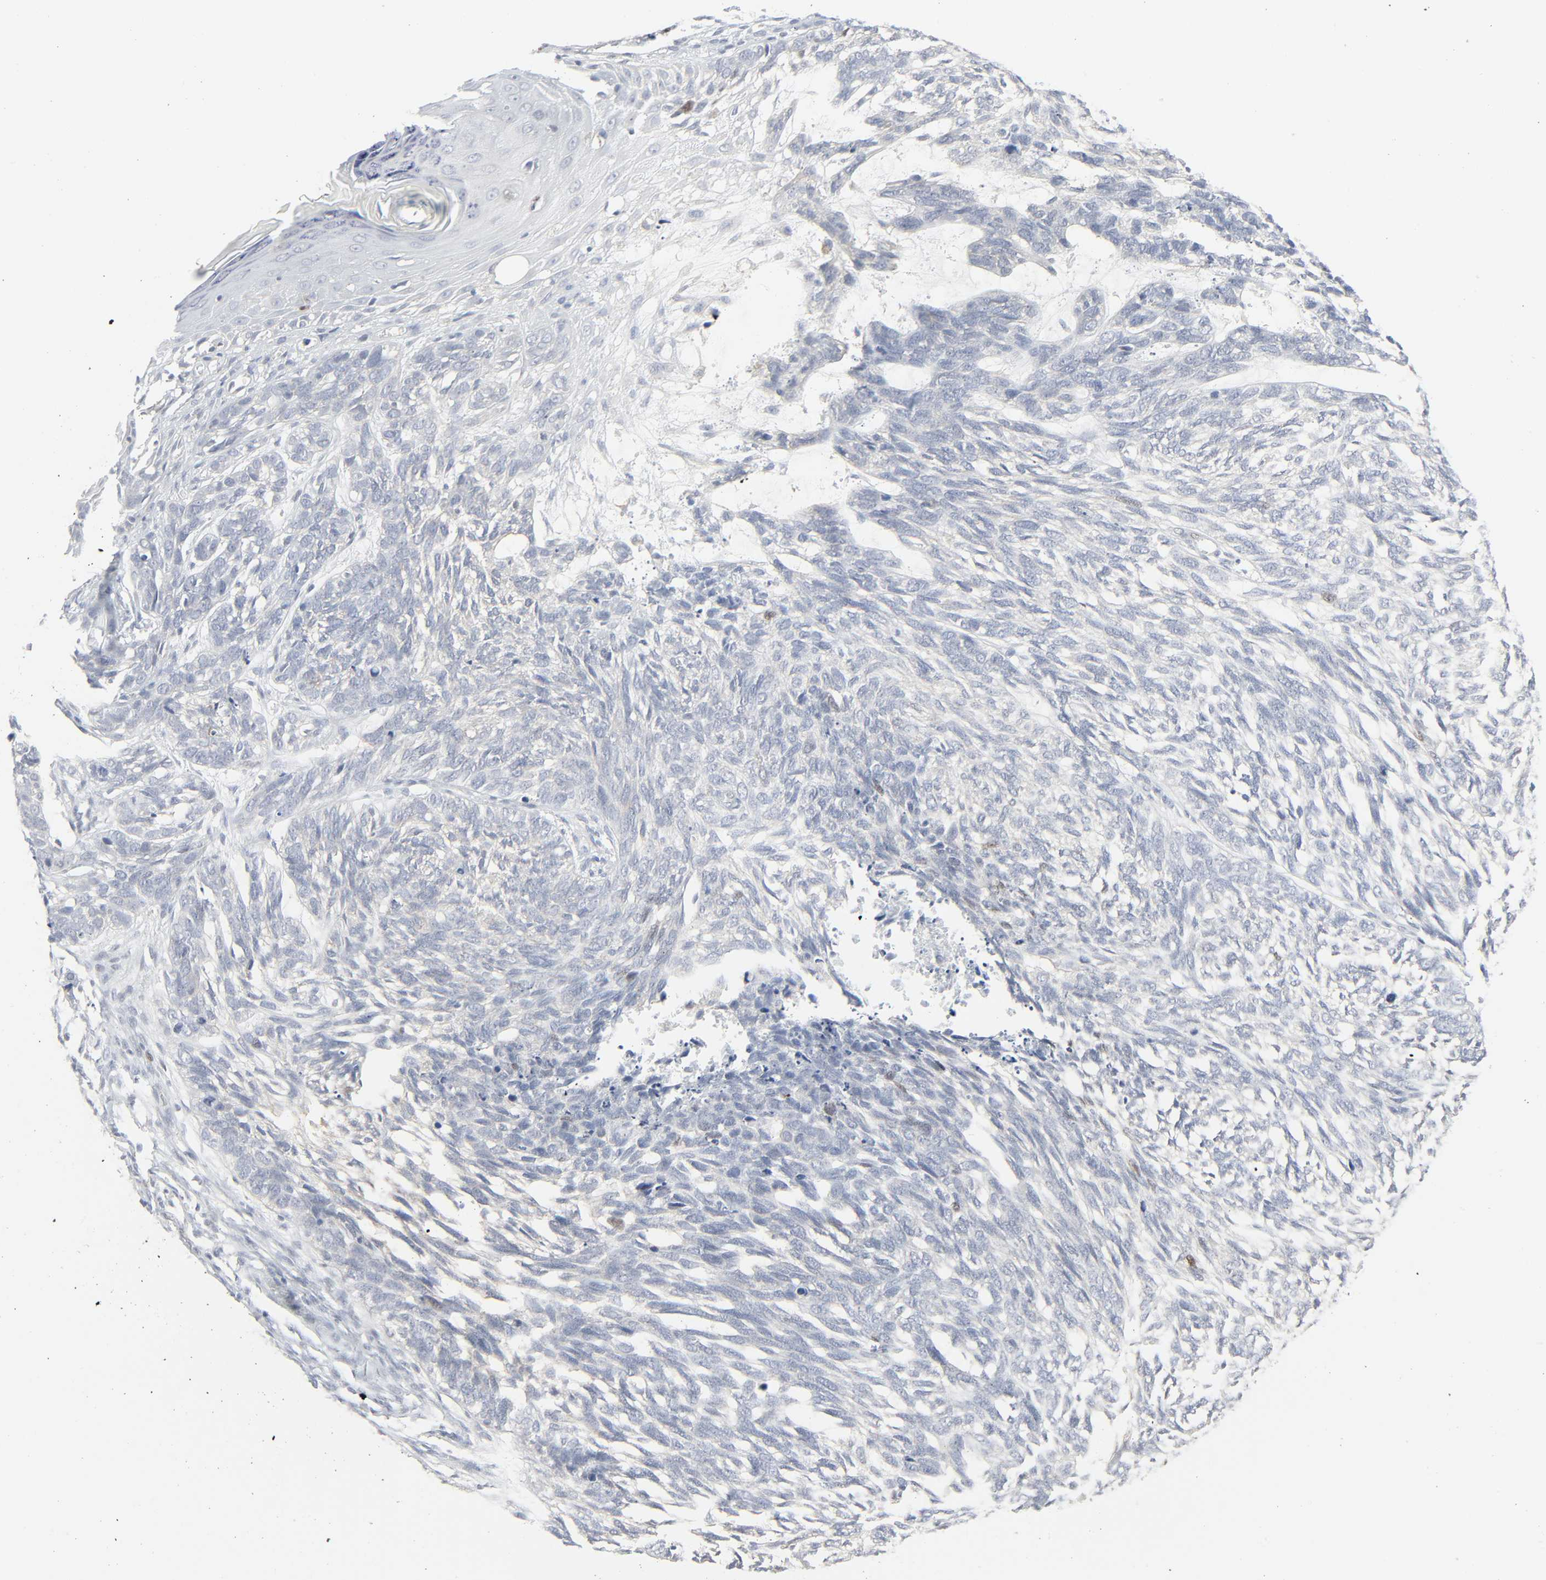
{"staining": {"intensity": "negative", "quantity": "none", "location": "none"}, "tissue": "skin cancer", "cell_type": "Tumor cells", "image_type": "cancer", "snomed": [{"axis": "morphology", "description": "Basal cell carcinoma"}, {"axis": "topography", "description": "Skin"}], "caption": "Human skin cancer (basal cell carcinoma) stained for a protein using IHC reveals no staining in tumor cells.", "gene": "ZBTB16", "patient": {"sex": "male", "age": 63}}